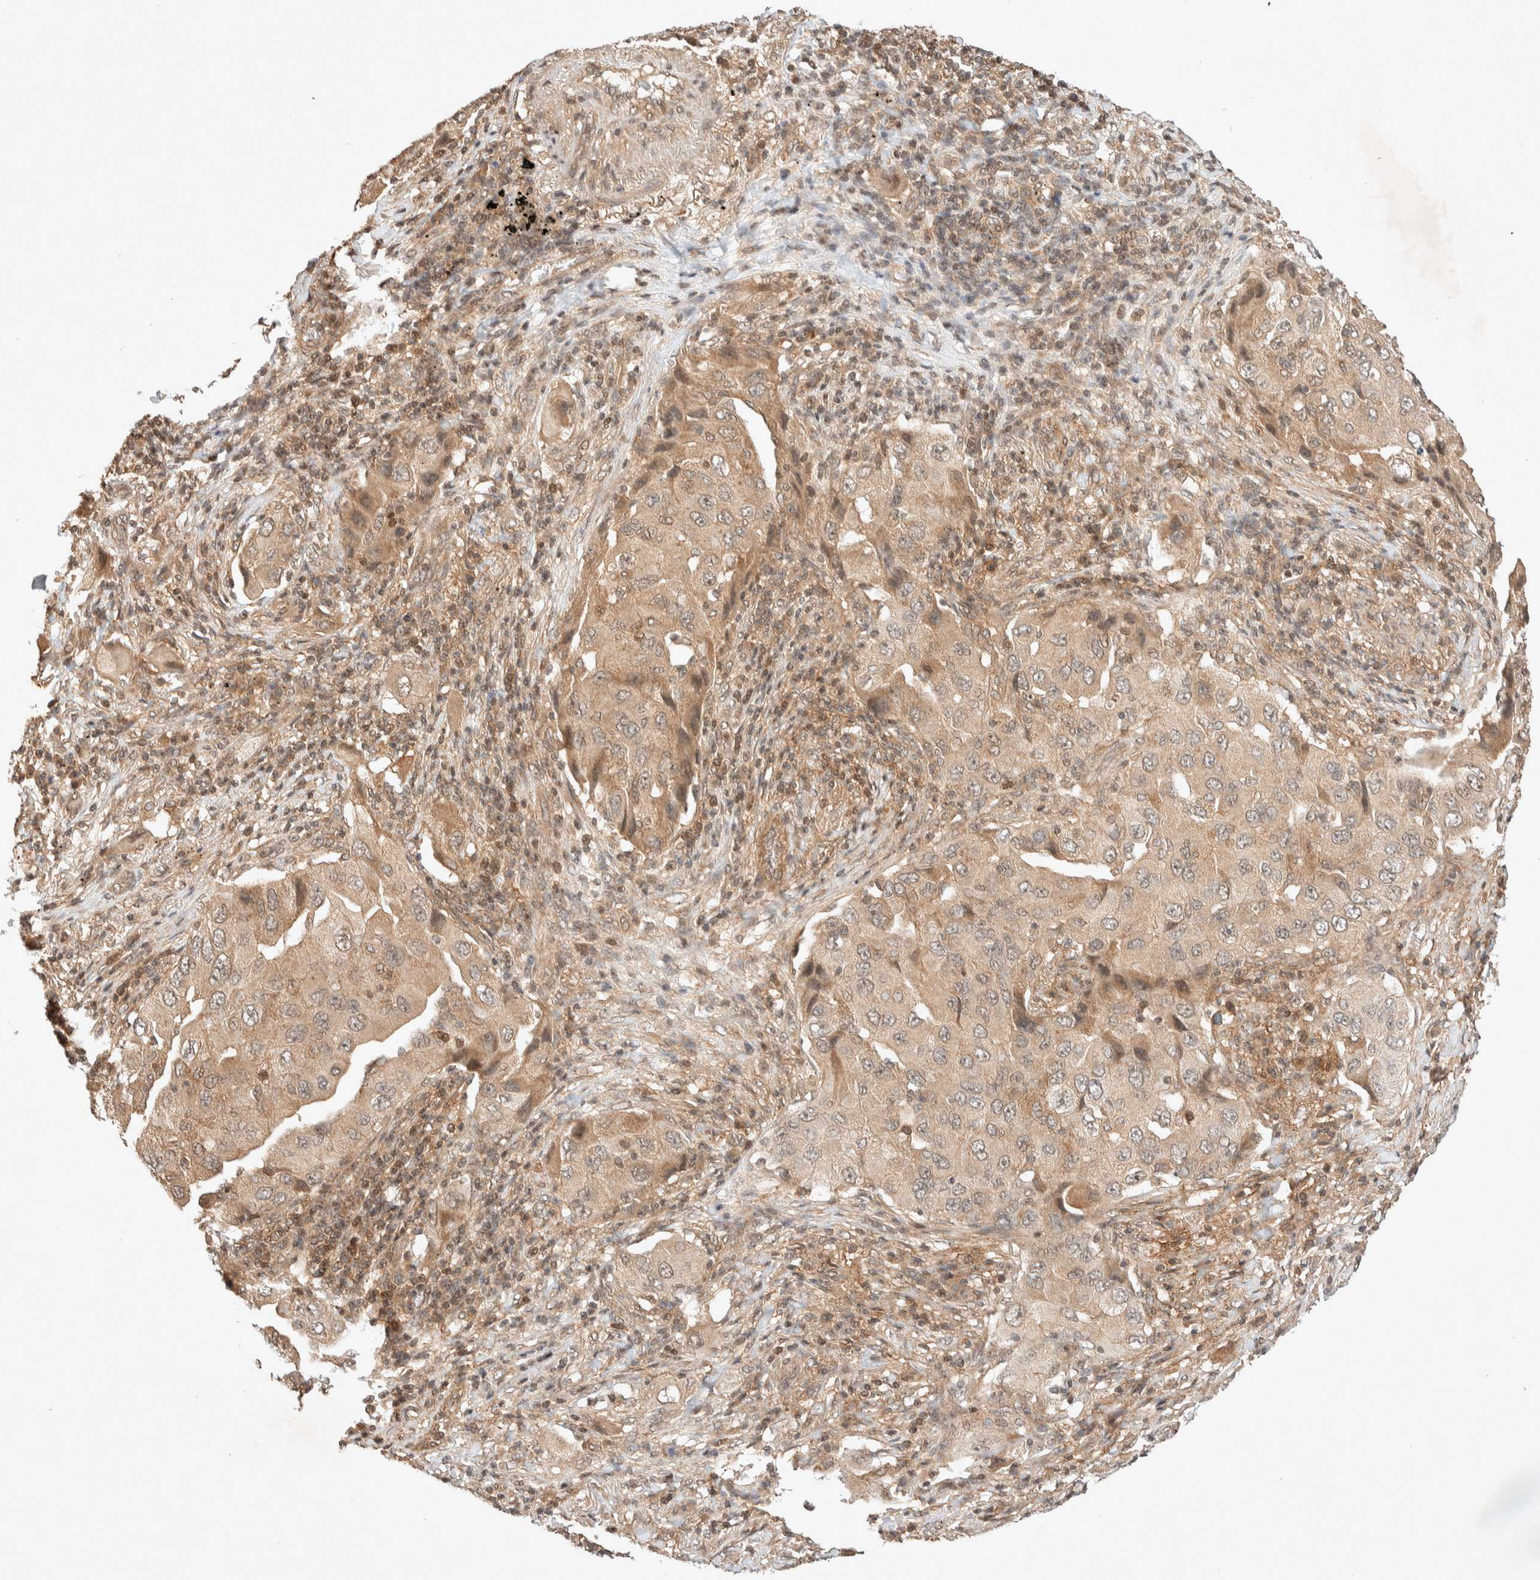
{"staining": {"intensity": "weak", "quantity": ">75%", "location": "cytoplasmic/membranous"}, "tissue": "lung cancer", "cell_type": "Tumor cells", "image_type": "cancer", "snomed": [{"axis": "morphology", "description": "Adenocarcinoma, NOS"}, {"axis": "topography", "description": "Lung"}], "caption": "IHC of lung cancer displays low levels of weak cytoplasmic/membranous staining in about >75% of tumor cells.", "gene": "THRA", "patient": {"sex": "female", "age": 65}}